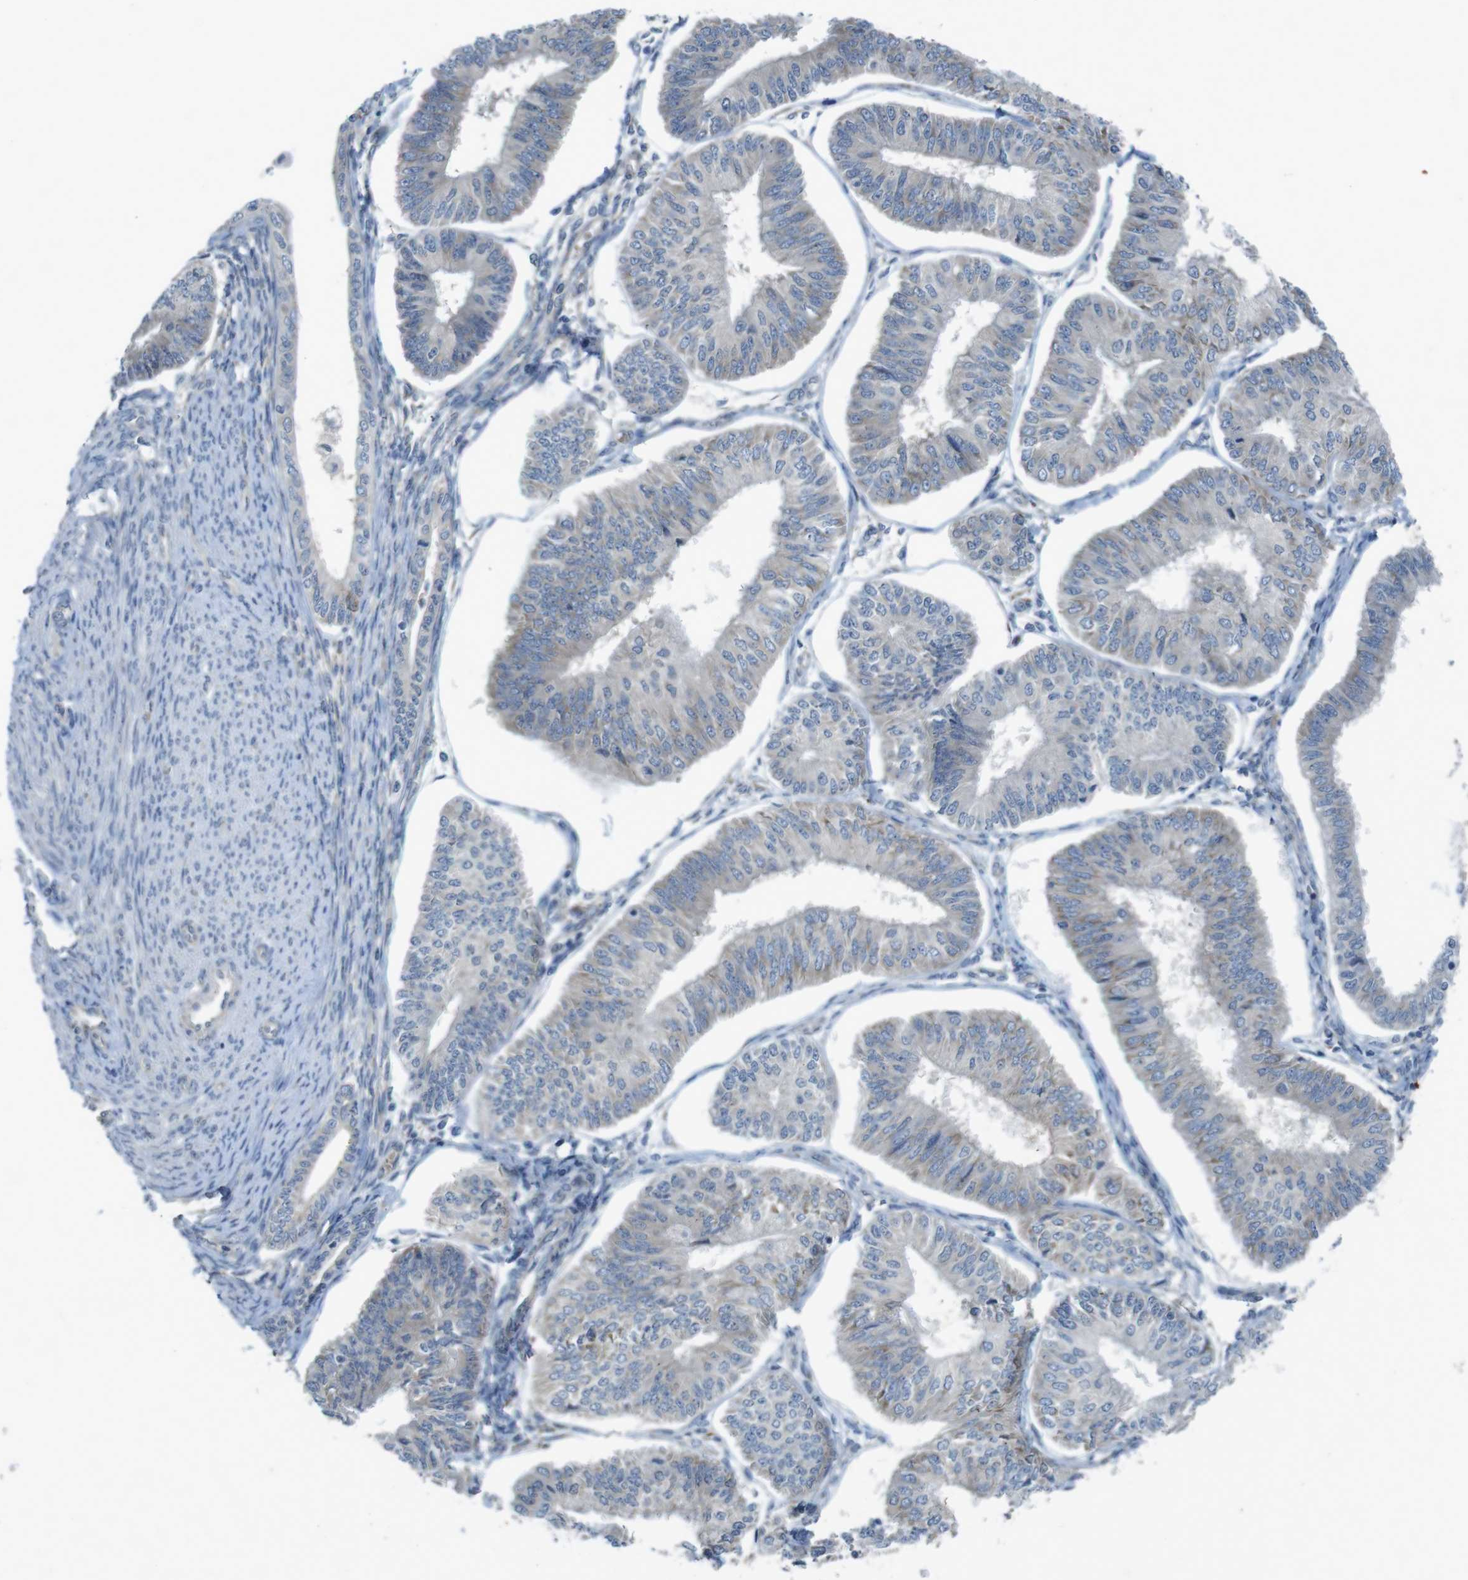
{"staining": {"intensity": "negative", "quantity": "none", "location": "none"}, "tissue": "endometrial cancer", "cell_type": "Tumor cells", "image_type": "cancer", "snomed": [{"axis": "morphology", "description": "Adenocarcinoma, NOS"}, {"axis": "topography", "description": "Endometrium"}], "caption": "This is a photomicrograph of immunohistochemistry staining of endometrial cancer (adenocarcinoma), which shows no expression in tumor cells.", "gene": "FLCN", "patient": {"sex": "female", "age": 58}}